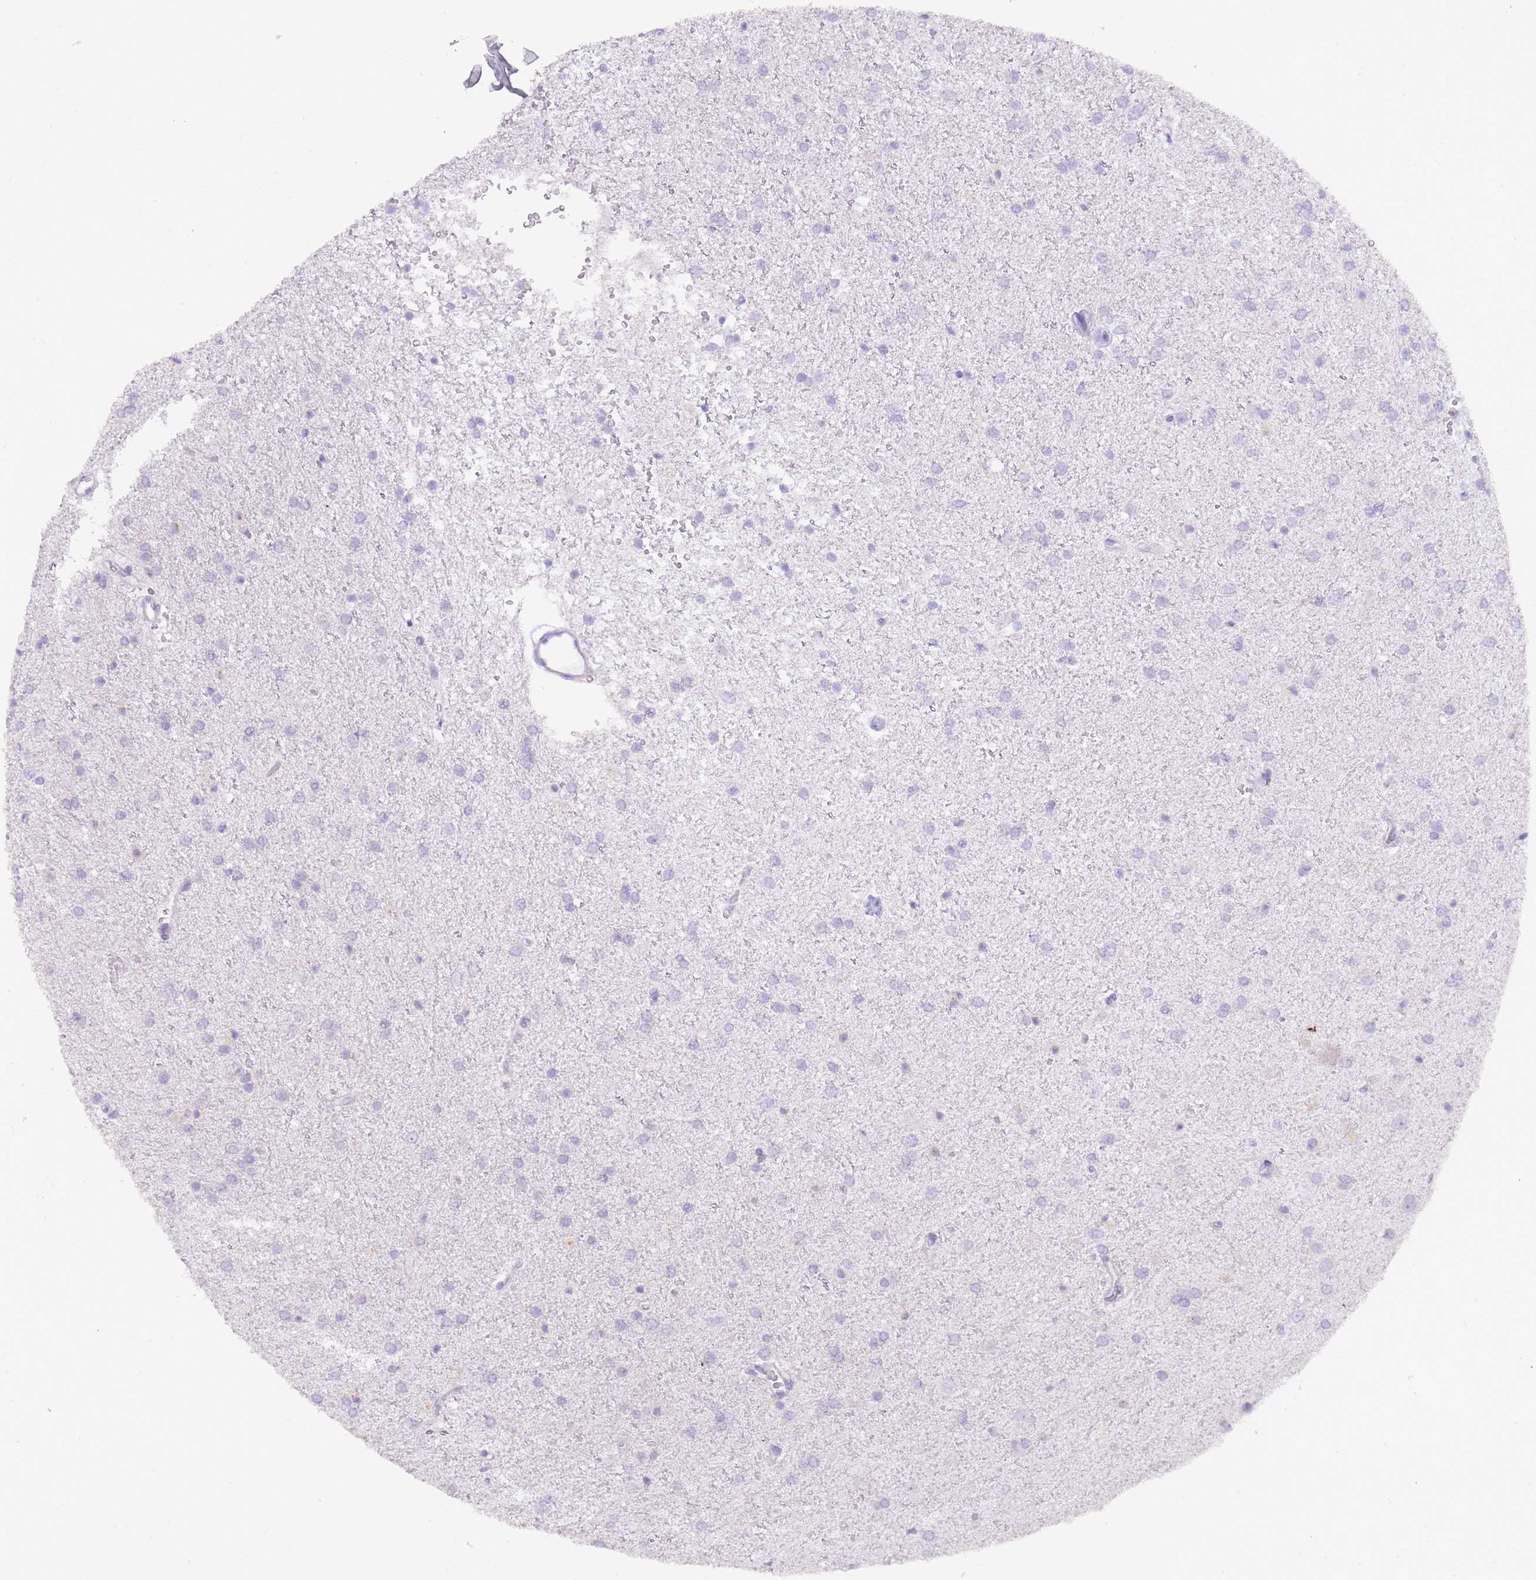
{"staining": {"intensity": "negative", "quantity": "none", "location": "none"}, "tissue": "glioma", "cell_type": "Tumor cells", "image_type": "cancer", "snomed": [{"axis": "morphology", "description": "Glioma, malignant, High grade"}, {"axis": "topography", "description": "Brain"}], "caption": "DAB immunohistochemical staining of high-grade glioma (malignant) reveals no significant positivity in tumor cells.", "gene": "TOPAZ1", "patient": {"sex": "female", "age": 50}}